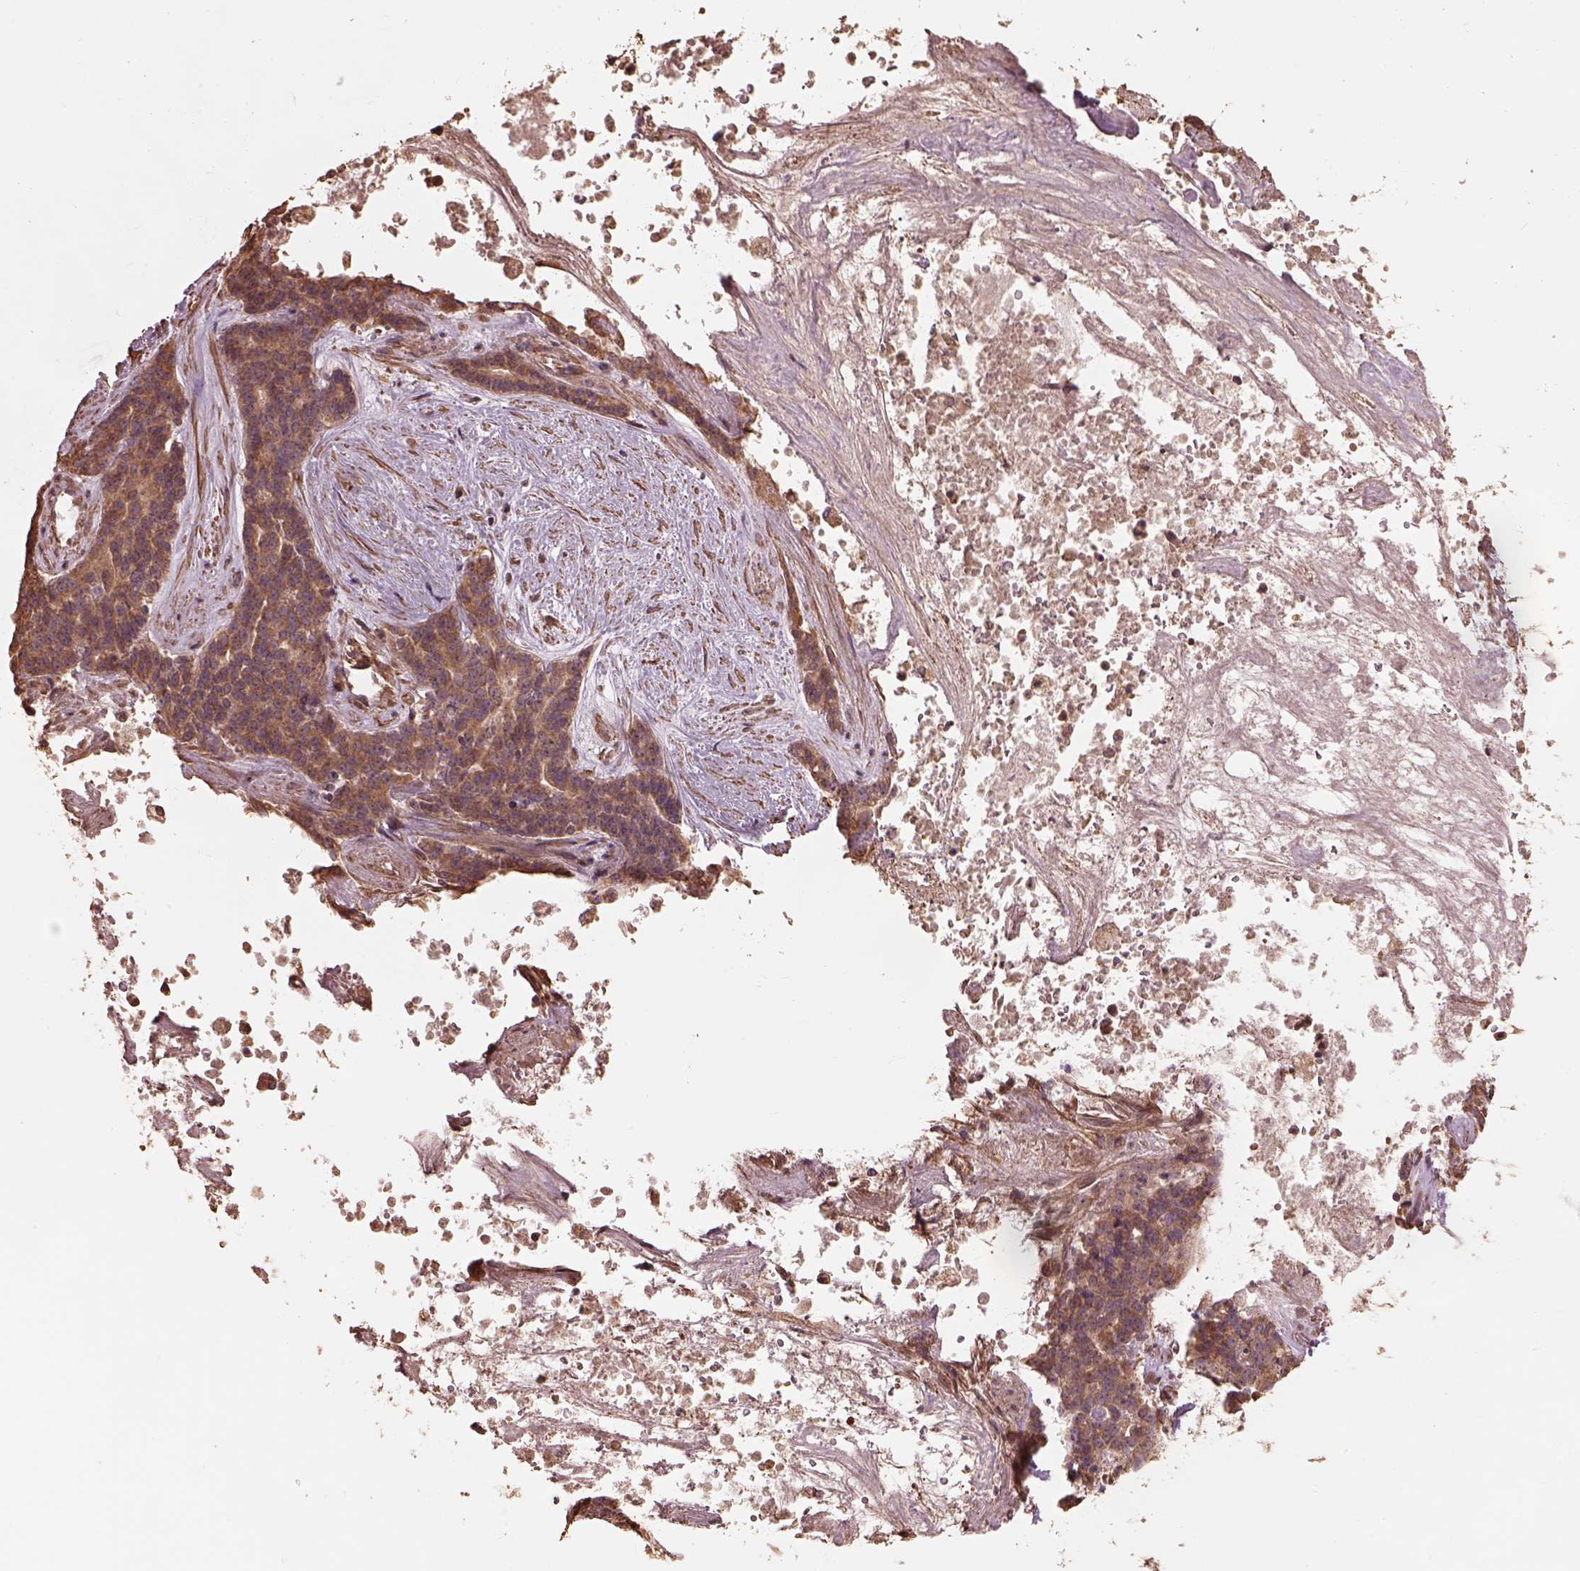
{"staining": {"intensity": "moderate", "quantity": ">75%", "location": "cytoplasmic/membranous"}, "tissue": "liver cancer", "cell_type": "Tumor cells", "image_type": "cancer", "snomed": [{"axis": "morphology", "description": "Cholangiocarcinoma"}, {"axis": "topography", "description": "Liver"}], "caption": "Immunohistochemistry micrograph of neoplastic tissue: liver cholangiocarcinoma stained using immunohistochemistry (IHC) exhibits medium levels of moderate protein expression localized specifically in the cytoplasmic/membranous of tumor cells, appearing as a cytoplasmic/membranous brown color.", "gene": "METTL4", "patient": {"sex": "female", "age": 47}}